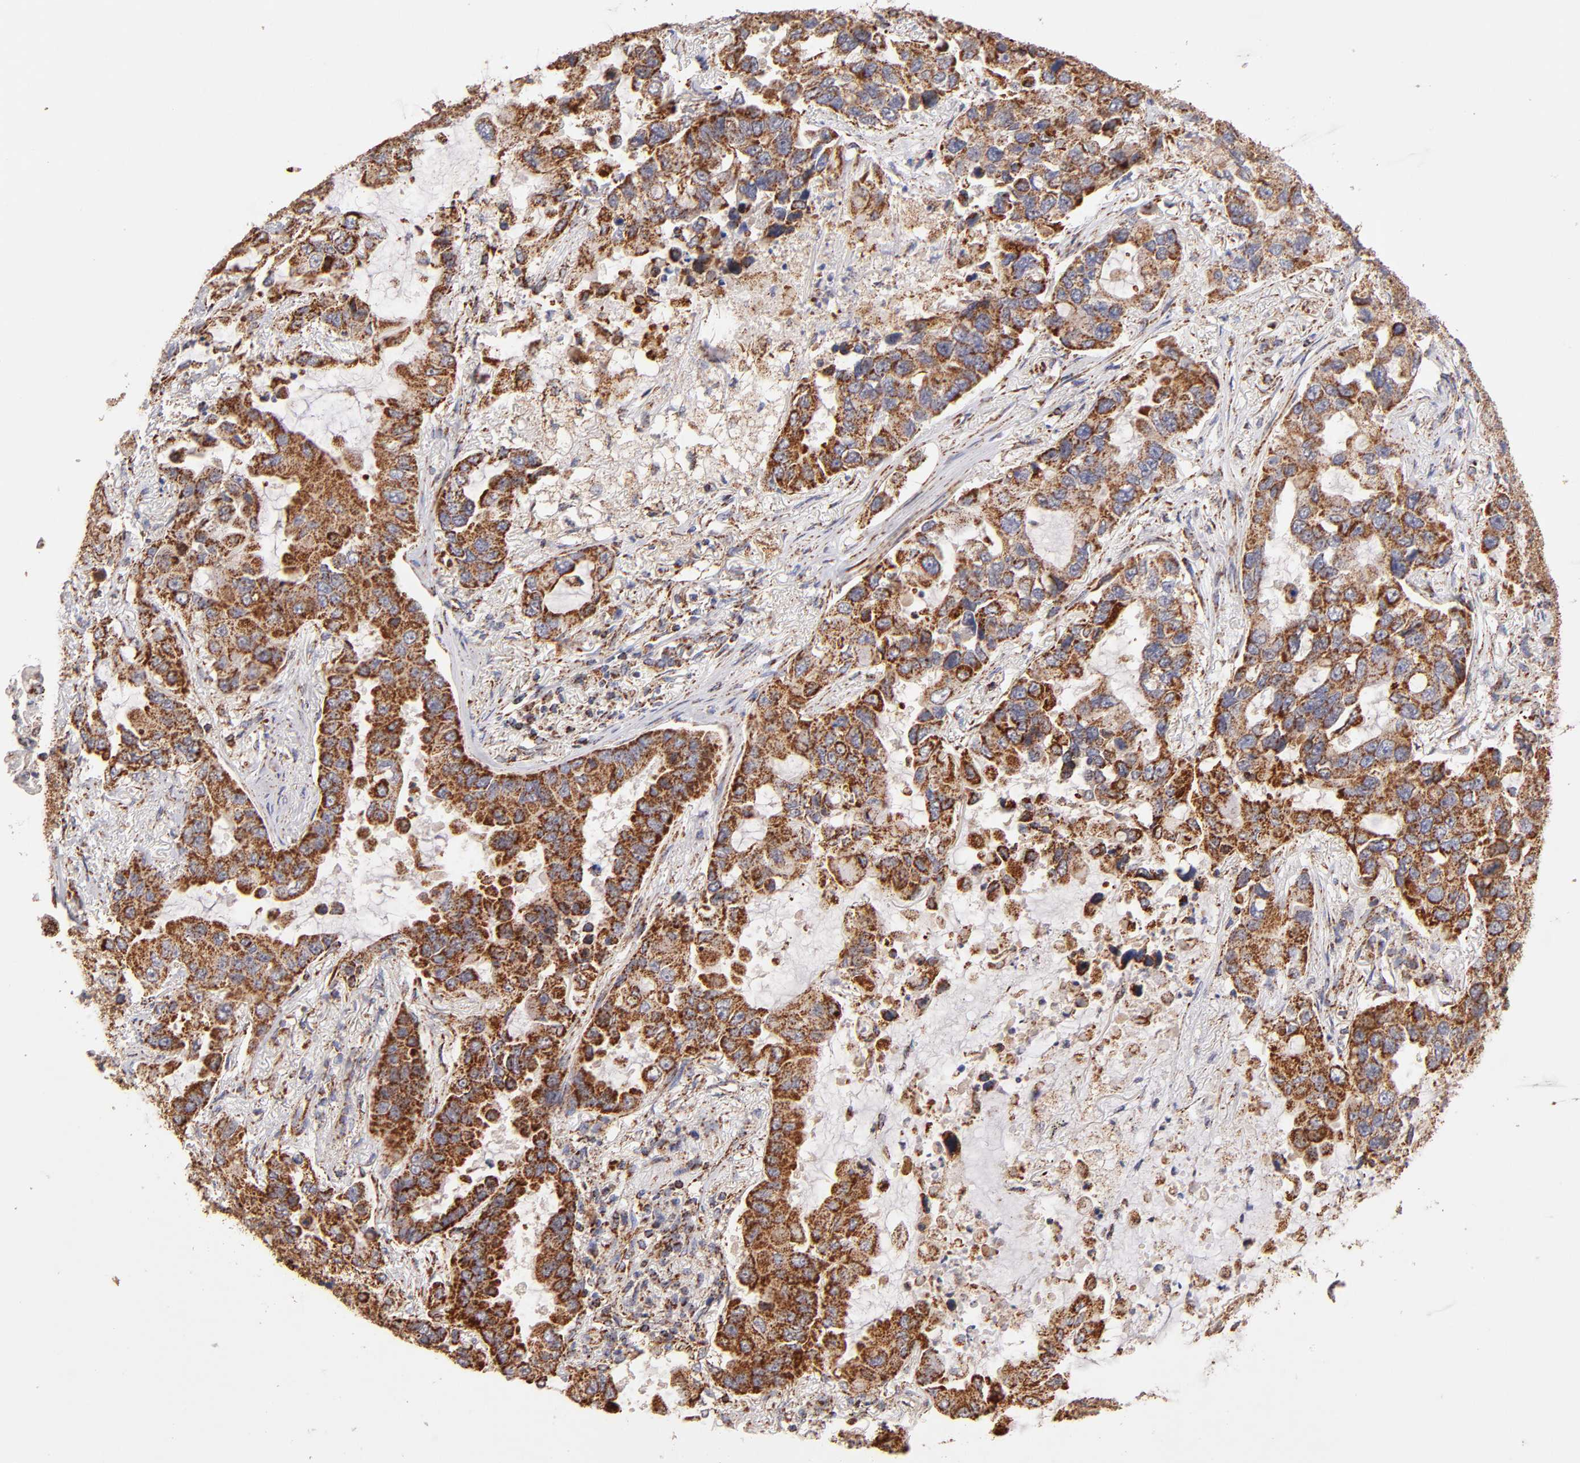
{"staining": {"intensity": "moderate", "quantity": ">75%", "location": "cytoplasmic/membranous"}, "tissue": "lung cancer", "cell_type": "Tumor cells", "image_type": "cancer", "snomed": [{"axis": "morphology", "description": "Adenocarcinoma, NOS"}, {"axis": "topography", "description": "Lung"}], "caption": "Lung cancer (adenocarcinoma) tissue reveals moderate cytoplasmic/membranous expression in about >75% of tumor cells", "gene": "DLST", "patient": {"sex": "male", "age": 64}}